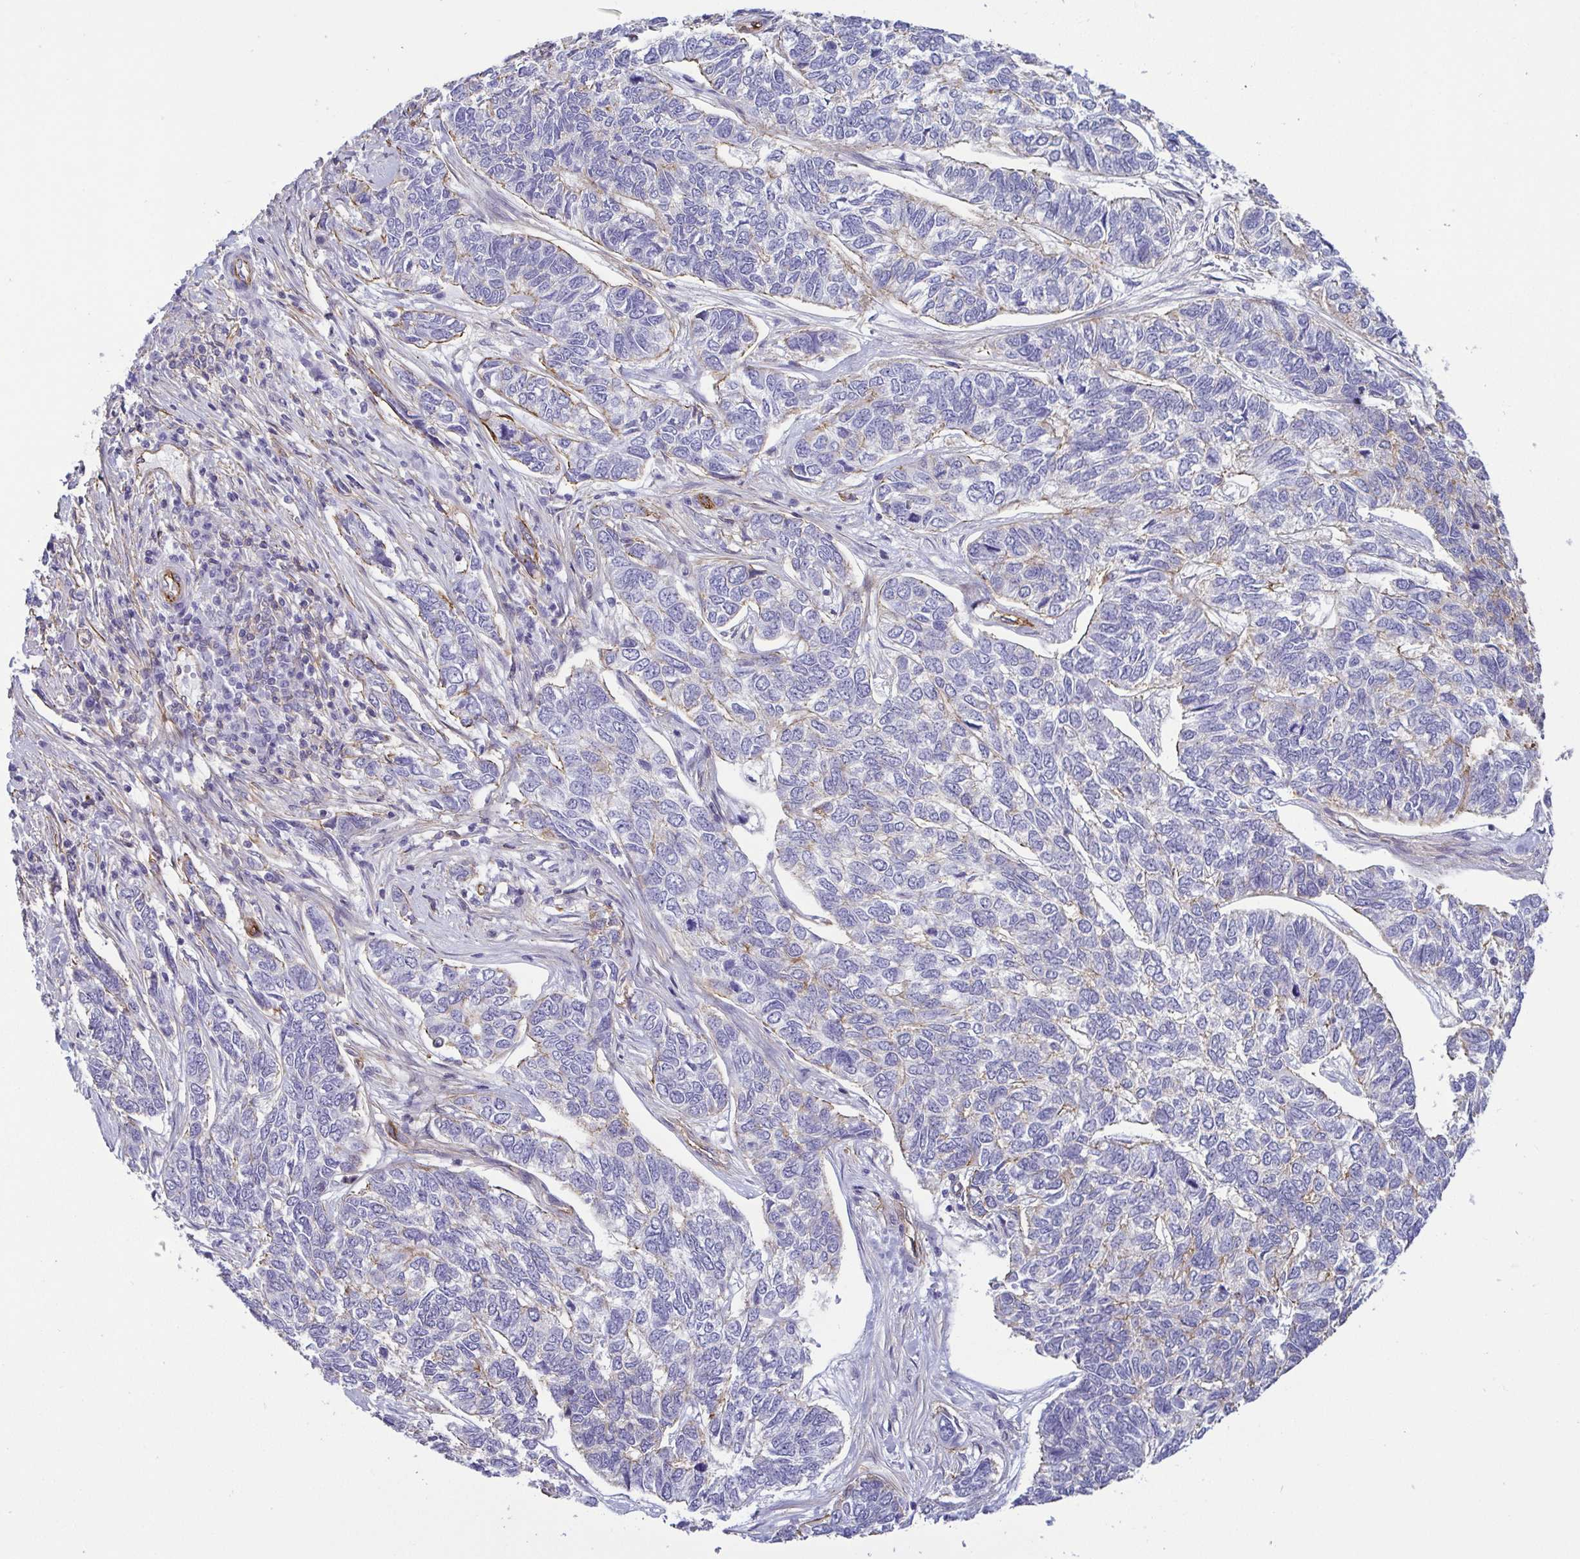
{"staining": {"intensity": "weak", "quantity": "<25%", "location": "cytoplasmic/membranous"}, "tissue": "skin cancer", "cell_type": "Tumor cells", "image_type": "cancer", "snomed": [{"axis": "morphology", "description": "Basal cell carcinoma"}, {"axis": "topography", "description": "Skin"}], "caption": "High power microscopy image of an immunohistochemistry (IHC) image of basal cell carcinoma (skin), revealing no significant expression in tumor cells. (DAB (3,3'-diaminobenzidine) immunohistochemistry with hematoxylin counter stain).", "gene": "LIMA1", "patient": {"sex": "female", "age": 65}}